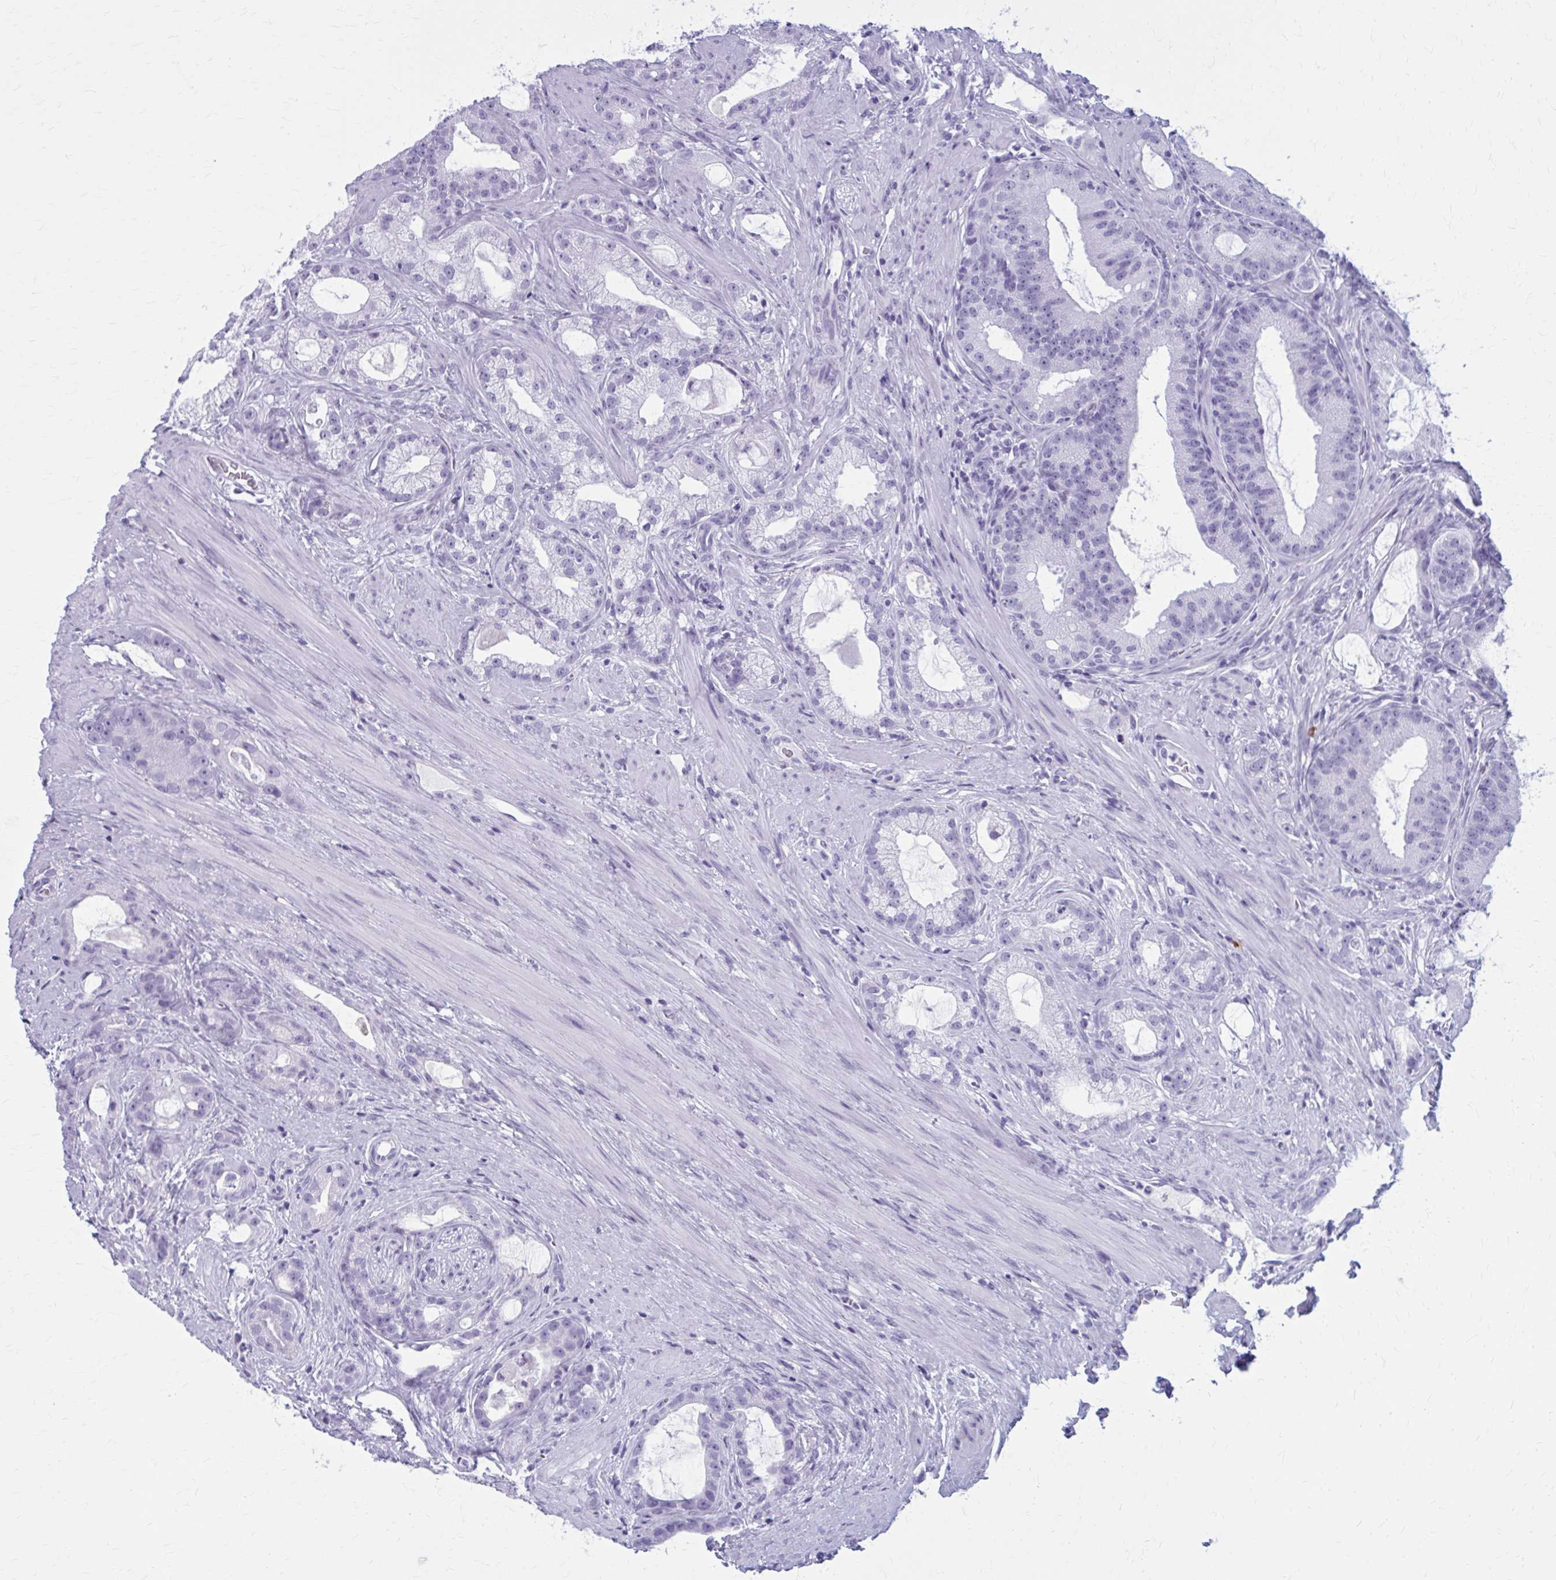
{"staining": {"intensity": "negative", "quantity": "none", "location": "none"}, "tissue": "prostate cancer", "cell_type": "Tumor cells", "image_type": "cancer", "snomed": [{"axis": "morphology", "description": "Adenocarcinoma, High grade"}, {"axis": "topography", "description": "Prostate"}], "caption": "Immunohistochemical staining of prostate cancer demonstrates no significant positivity in tumor cells.", "gene": "ZDHHC7", "patient": {"sex": "male", "age": 65}}